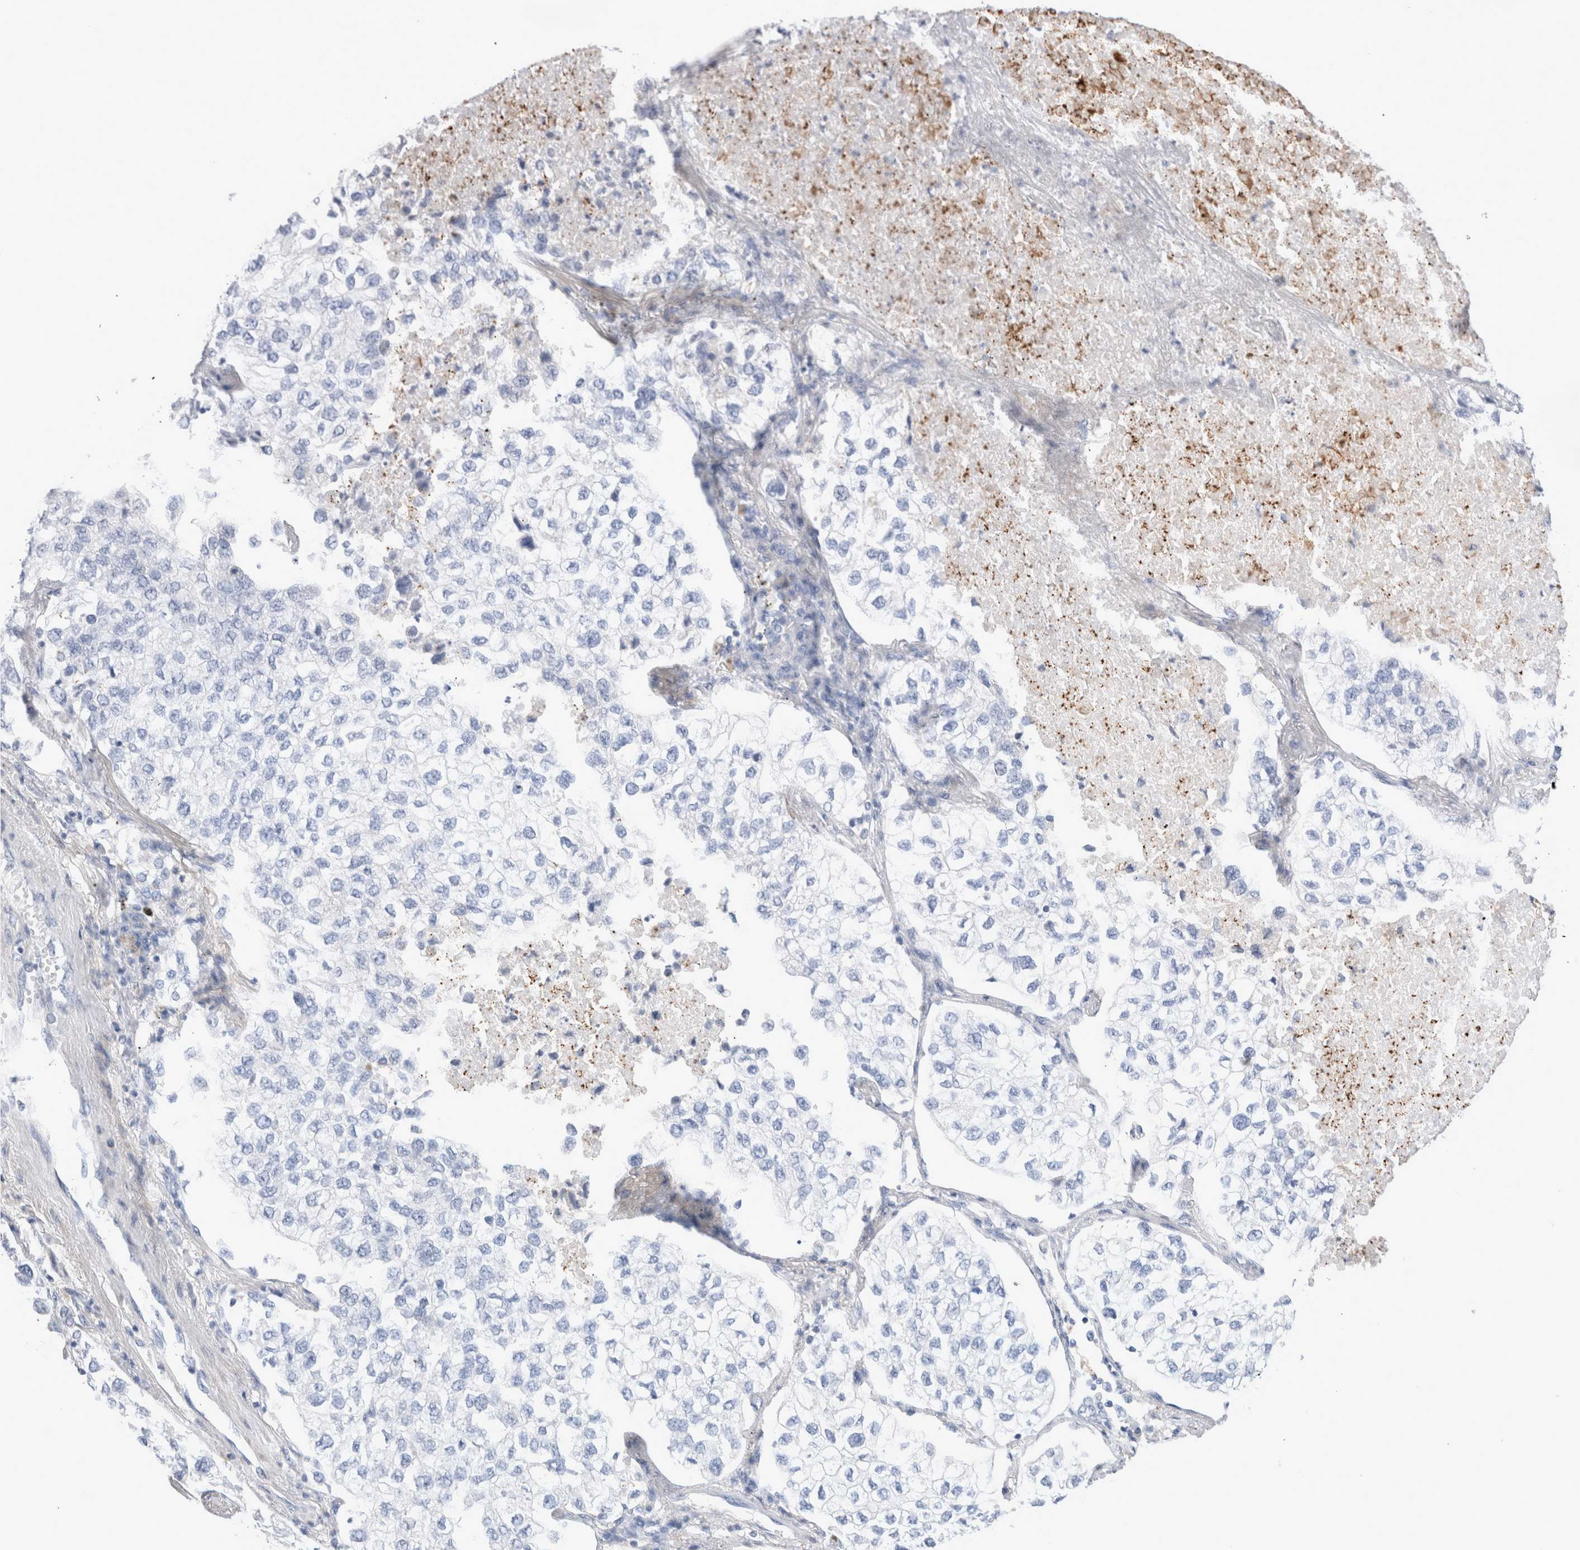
{"staining": {"intensity": "negative", "quantity": "none", "location": "none"}, "tissue": "lung cancer", "cell_type": "Tumor cells", "image_type": "cancer", "snomed": [{"axis": "morphology", "description": "Adenocarcinoma, NOS"}, {"axis": "topography", "description": "Lung"}], "caption": "A high-resolution micrograph shows IHC staining of lung cancer (adenocarcinoma), which demonstrates no significant positivity in tumor cells. (DAB immunohistochemistry visualized using brightfield microscopy, high magnification).", "gene": "ECHDC2", "patient": {"sex": "male", "age": 63}}